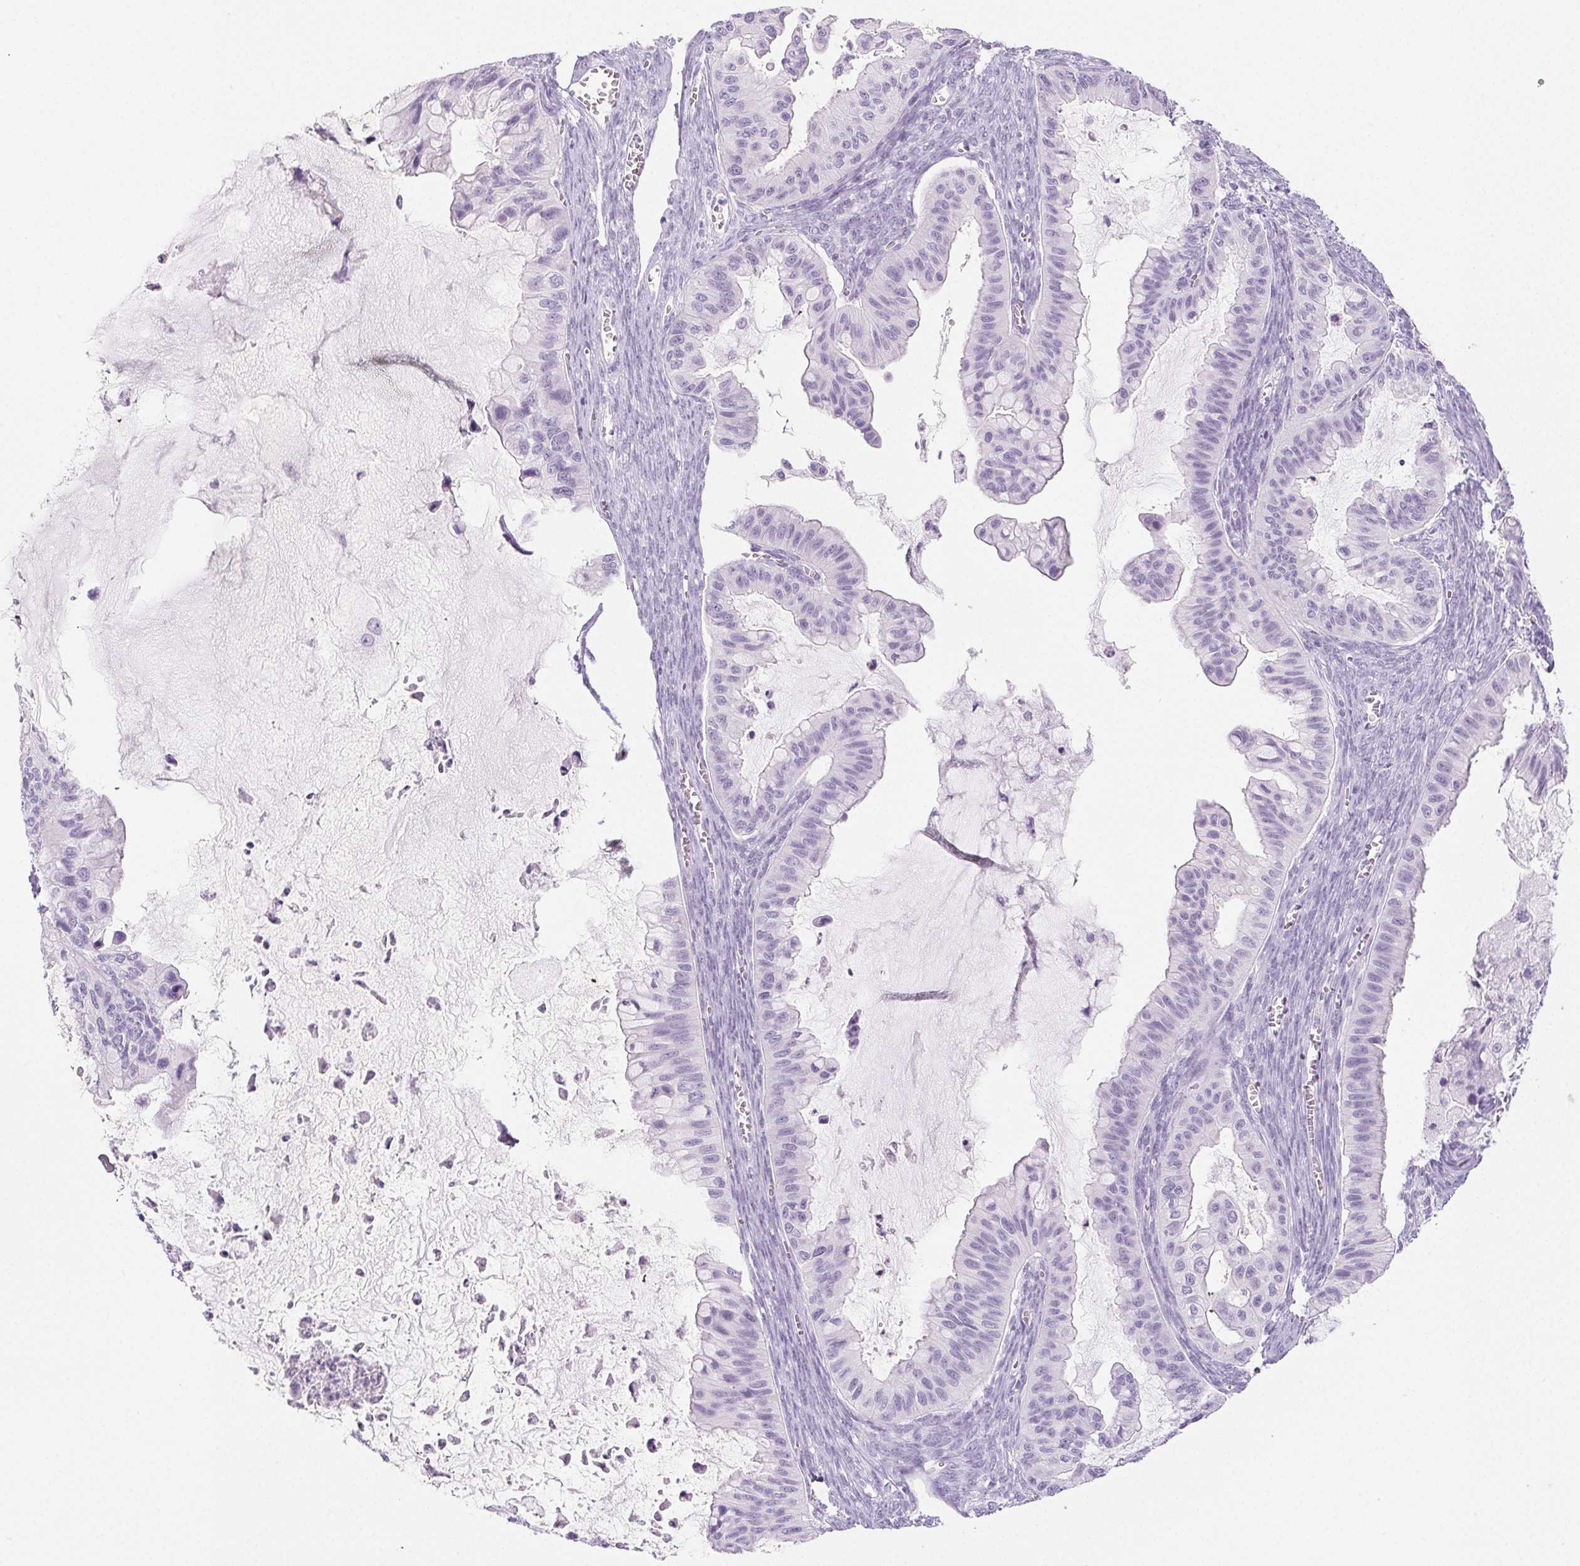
{"staining": {"intensity": "negative", "quantity": "none", "location": "none"}, "tissue": "ovarian cancer", "cell_type": "Tumor cells", "image_type": "cancer", "snomed": [{"axis": "morphology", "description": "Cystadenocarcinoma, mucinous, NOS"}, {"axis": "topography", "description": "Ovary"}], "caption": "Immunohistochemical staining of mucinous cystadenocarcinoma (ovarian) demonstrates no significant staining in tumor cells.", "gene": "SPRR3", "patient": {"sex": "female", "age": 72}}